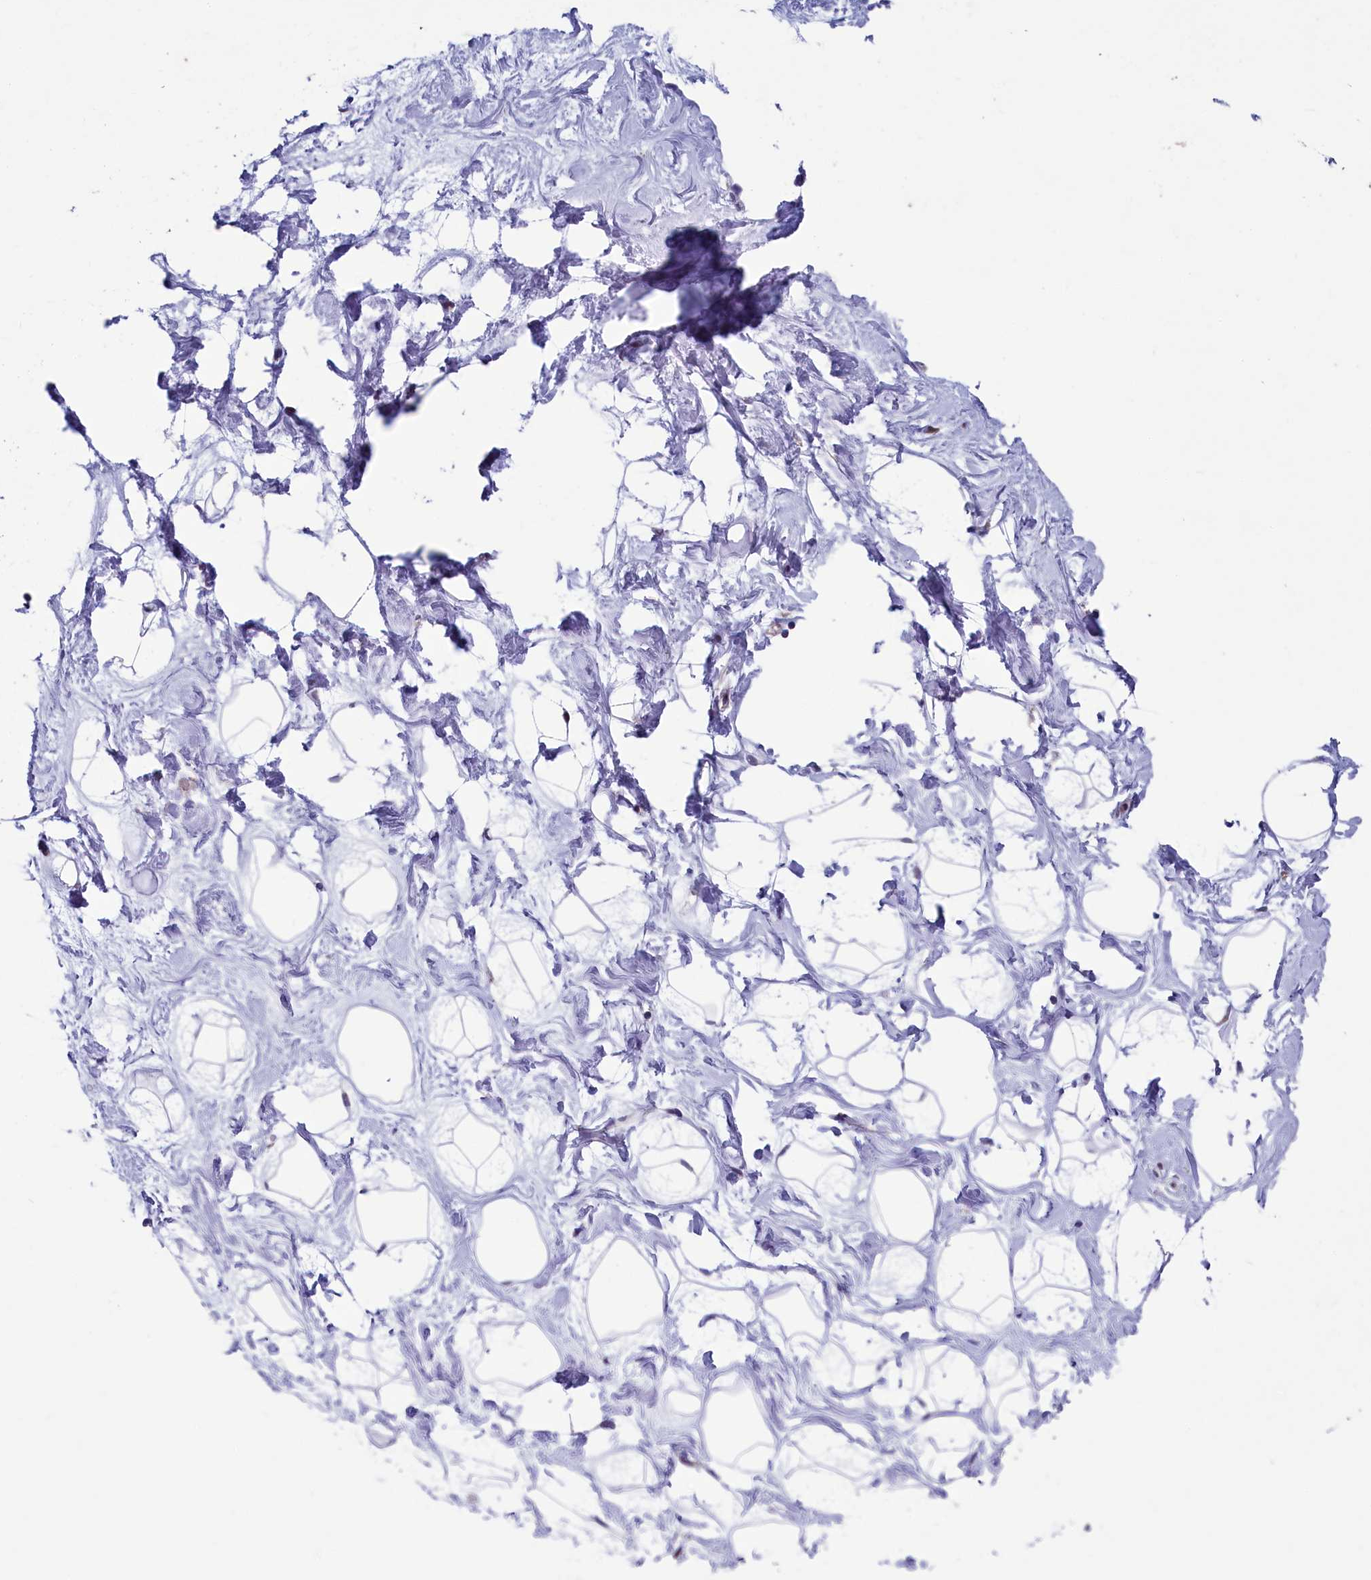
{"staining": {"intensity": "negative", "quantity": "none", "location": "none"}, "tissue": "breast", "cell_type": "Adipocytes", "image_type": "normal", "snomed": [{"axis": "morphology", "description": "Normal tissue, NOS"}, {"axis": "morphology", "description": "Adenoma, NOS"}, {"axis": "topography", "description": "Breast"}], "caption": "Adipocytes are negative for brown protein staining in benign breast.", "gene": "ANKRD39", "patient": {"sex": "female", "age": 23}}